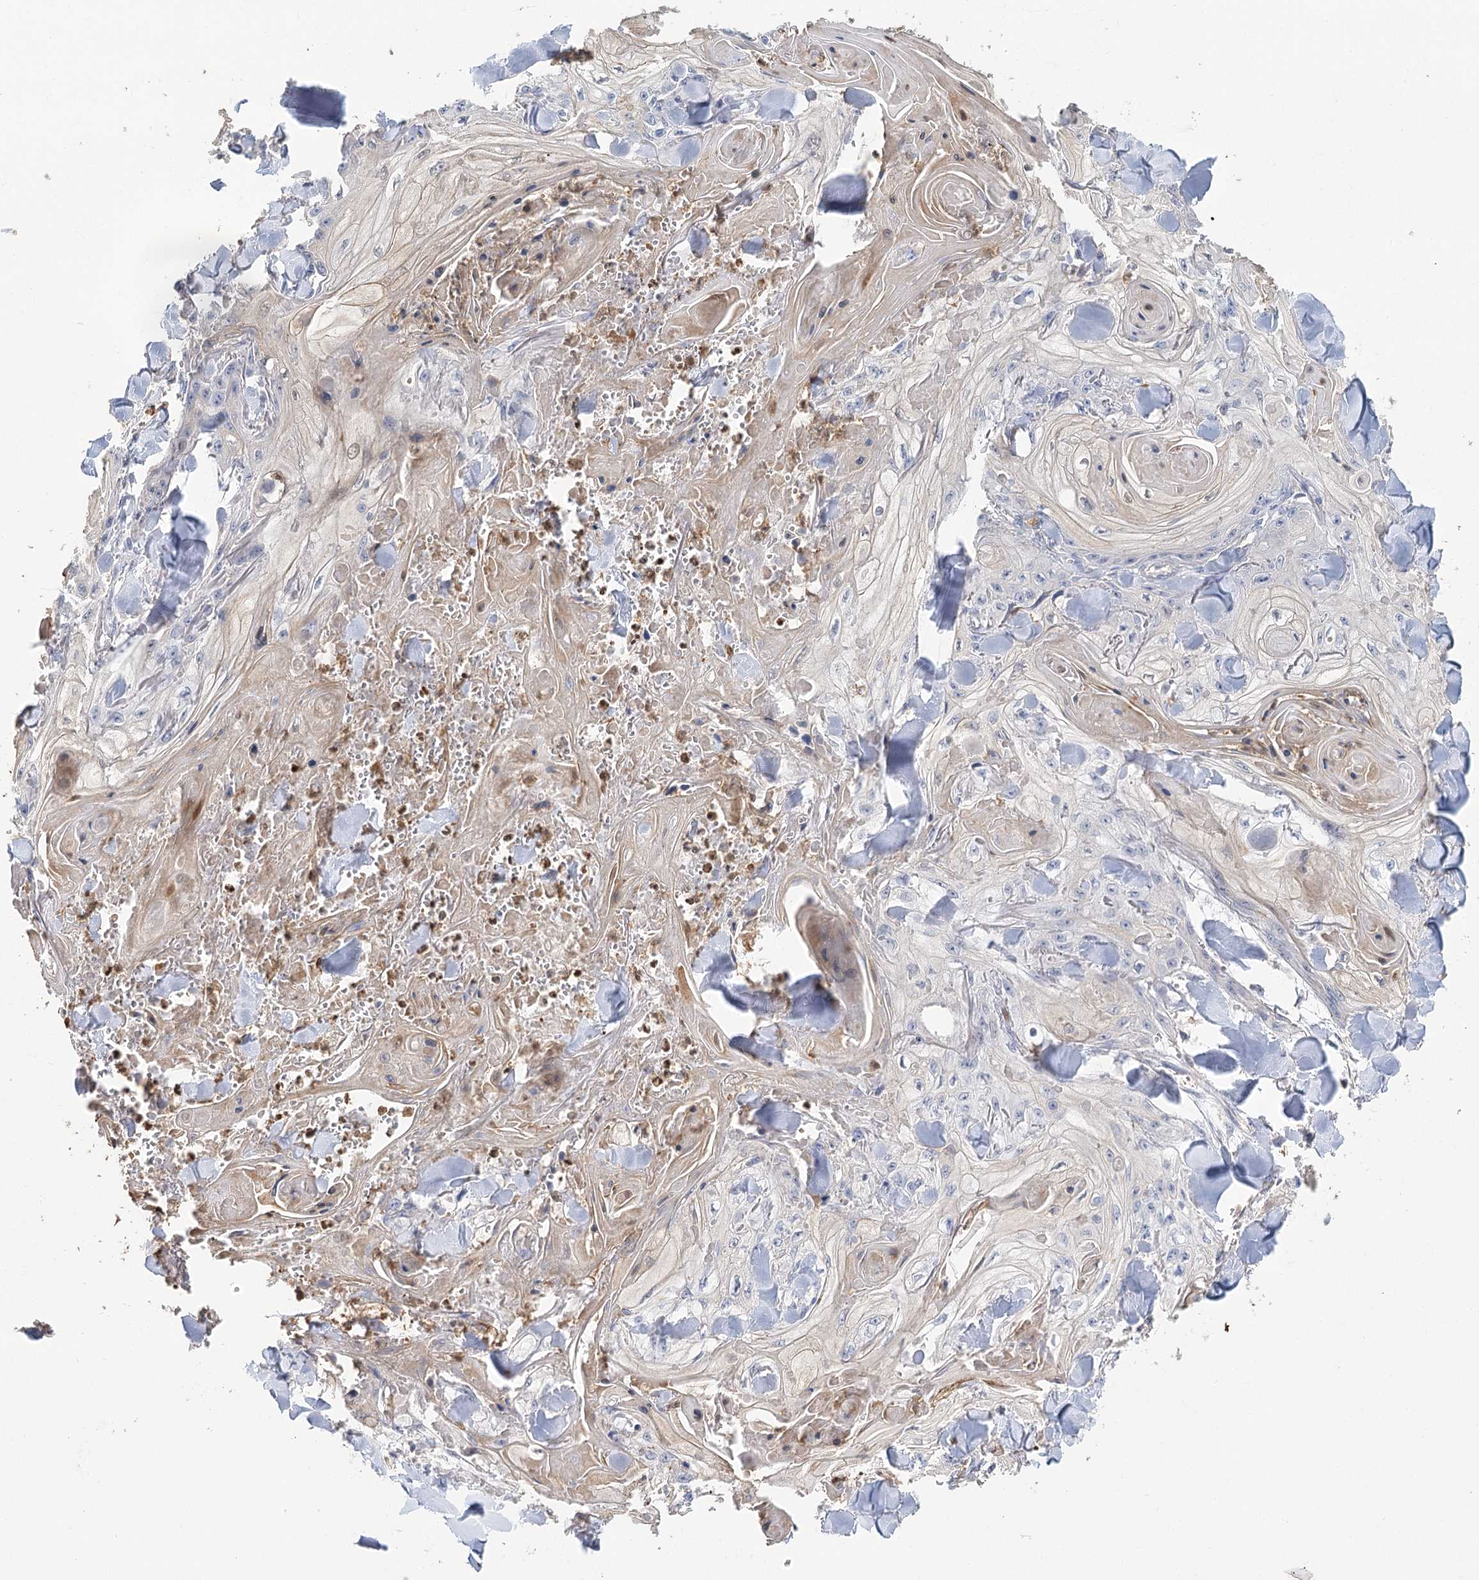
{"staining": {"intensity": "negative", "quantity": "none", "location": "none"}, "tissue": "skin cancer", "cell_type": "Tumor cells", "image_type": "cancer", "snomed": [{"axis": "morphology", "description": "Squamous cell carcinoma, NOS"}, {"axis": "topography", "description": "Skin"}], "caption": "This is a histopathology image of immunohistochemistry (IHC) staining of squamous cell carcinoma (skin), which shows no expression in tumor cells.", "gene": "EPB41L5", "patient": {"sex": "male", "age": 74}}